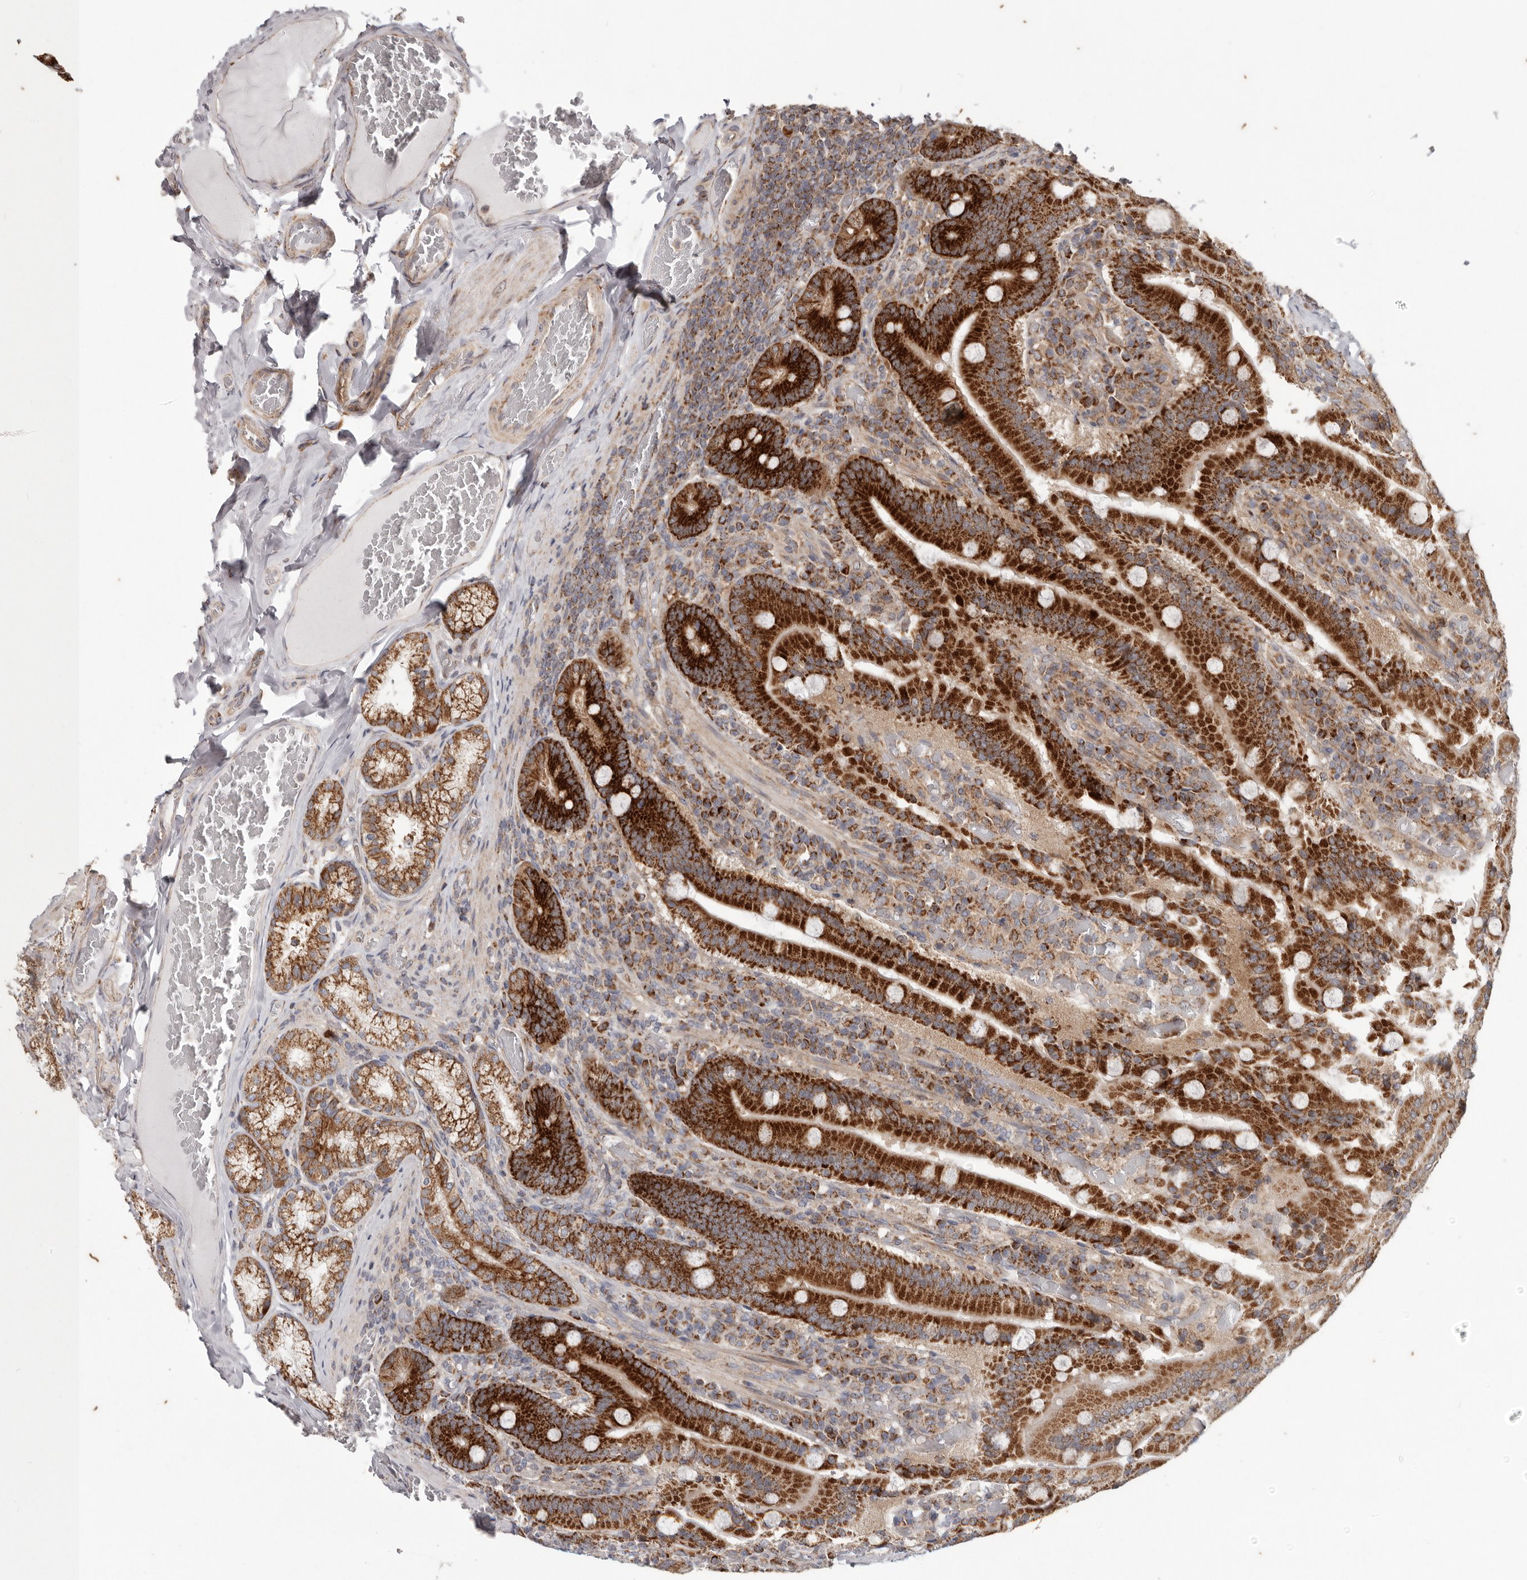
{"staining": {"intensity": "strong", "quantity": ">75%", "location": "cytoplasmic/membranous"}, "tissue": "duodenum", "cell_type": "Glandular cells", "image_type": "normal", "snomed": [{"axis": "morphology", "description": "Normal tissue, NOS"}, {"axis": "topography", "description": "Duodenum"}], "caption": "Glandular cells demonstrate strong cytoplasmic/membranous positivity in about >75% of cells in normal duodenum.", "gene": "MRPS10", "patient": {"sex": "female", "age": 62}}